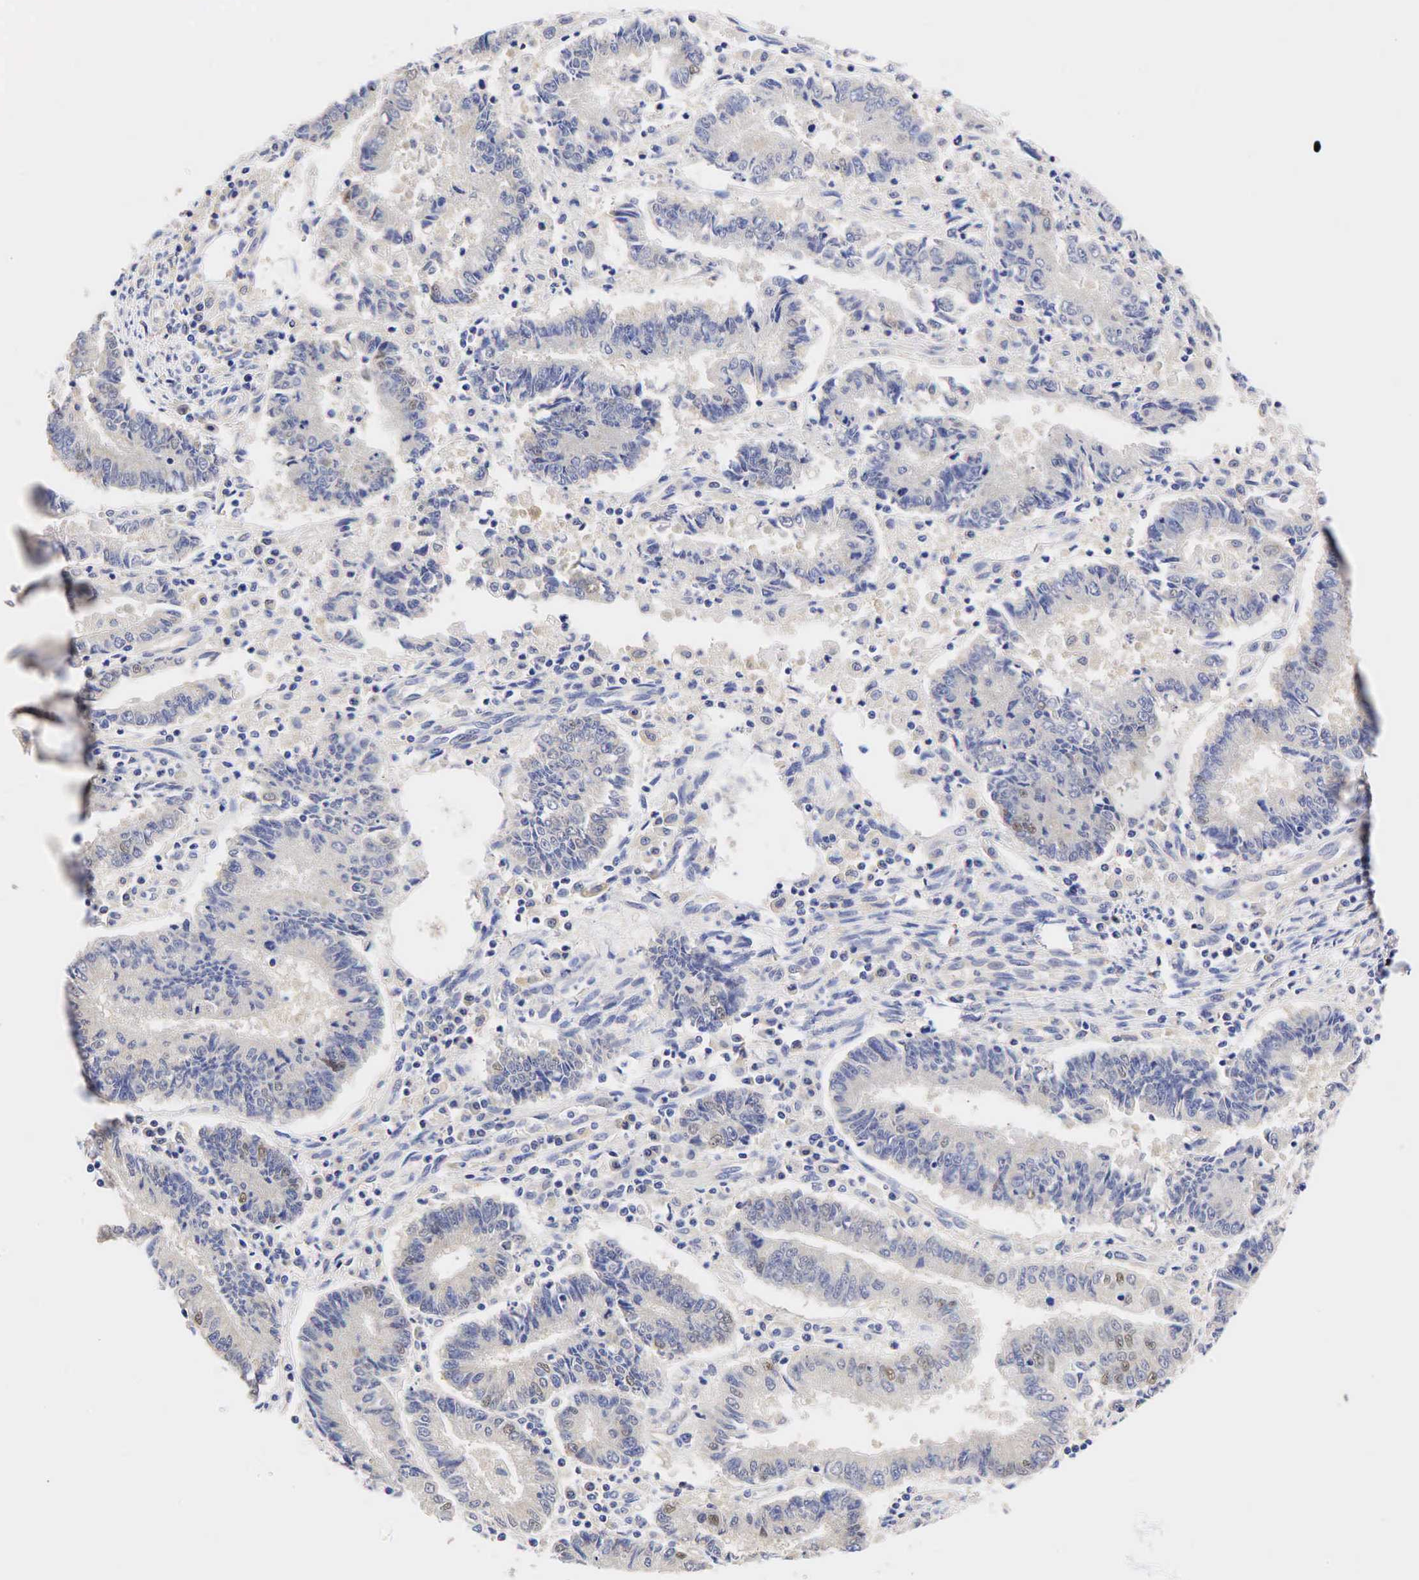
{"staining": {"intensity": "negative", "quantity": "none", "location": "none"}, "tissue": "endometrial cancer", "cell_type": "Tumor cells", "image_type": "cancer", "snomed": [{"axis": "morphology", "description": "Adenocarcinoma, NOS"}, {"axis": "topography", "description": "Endometrium"}], "caption": "Tumor cells show no significant protein staining in endometrial cancer. (DAB (3,3'-diaminobenzidine) immunohistochemistry visualized using brightfield microscopy, high magnification).", "gene": "CCND1", "patient": {"sex": "female", "age": 75}}